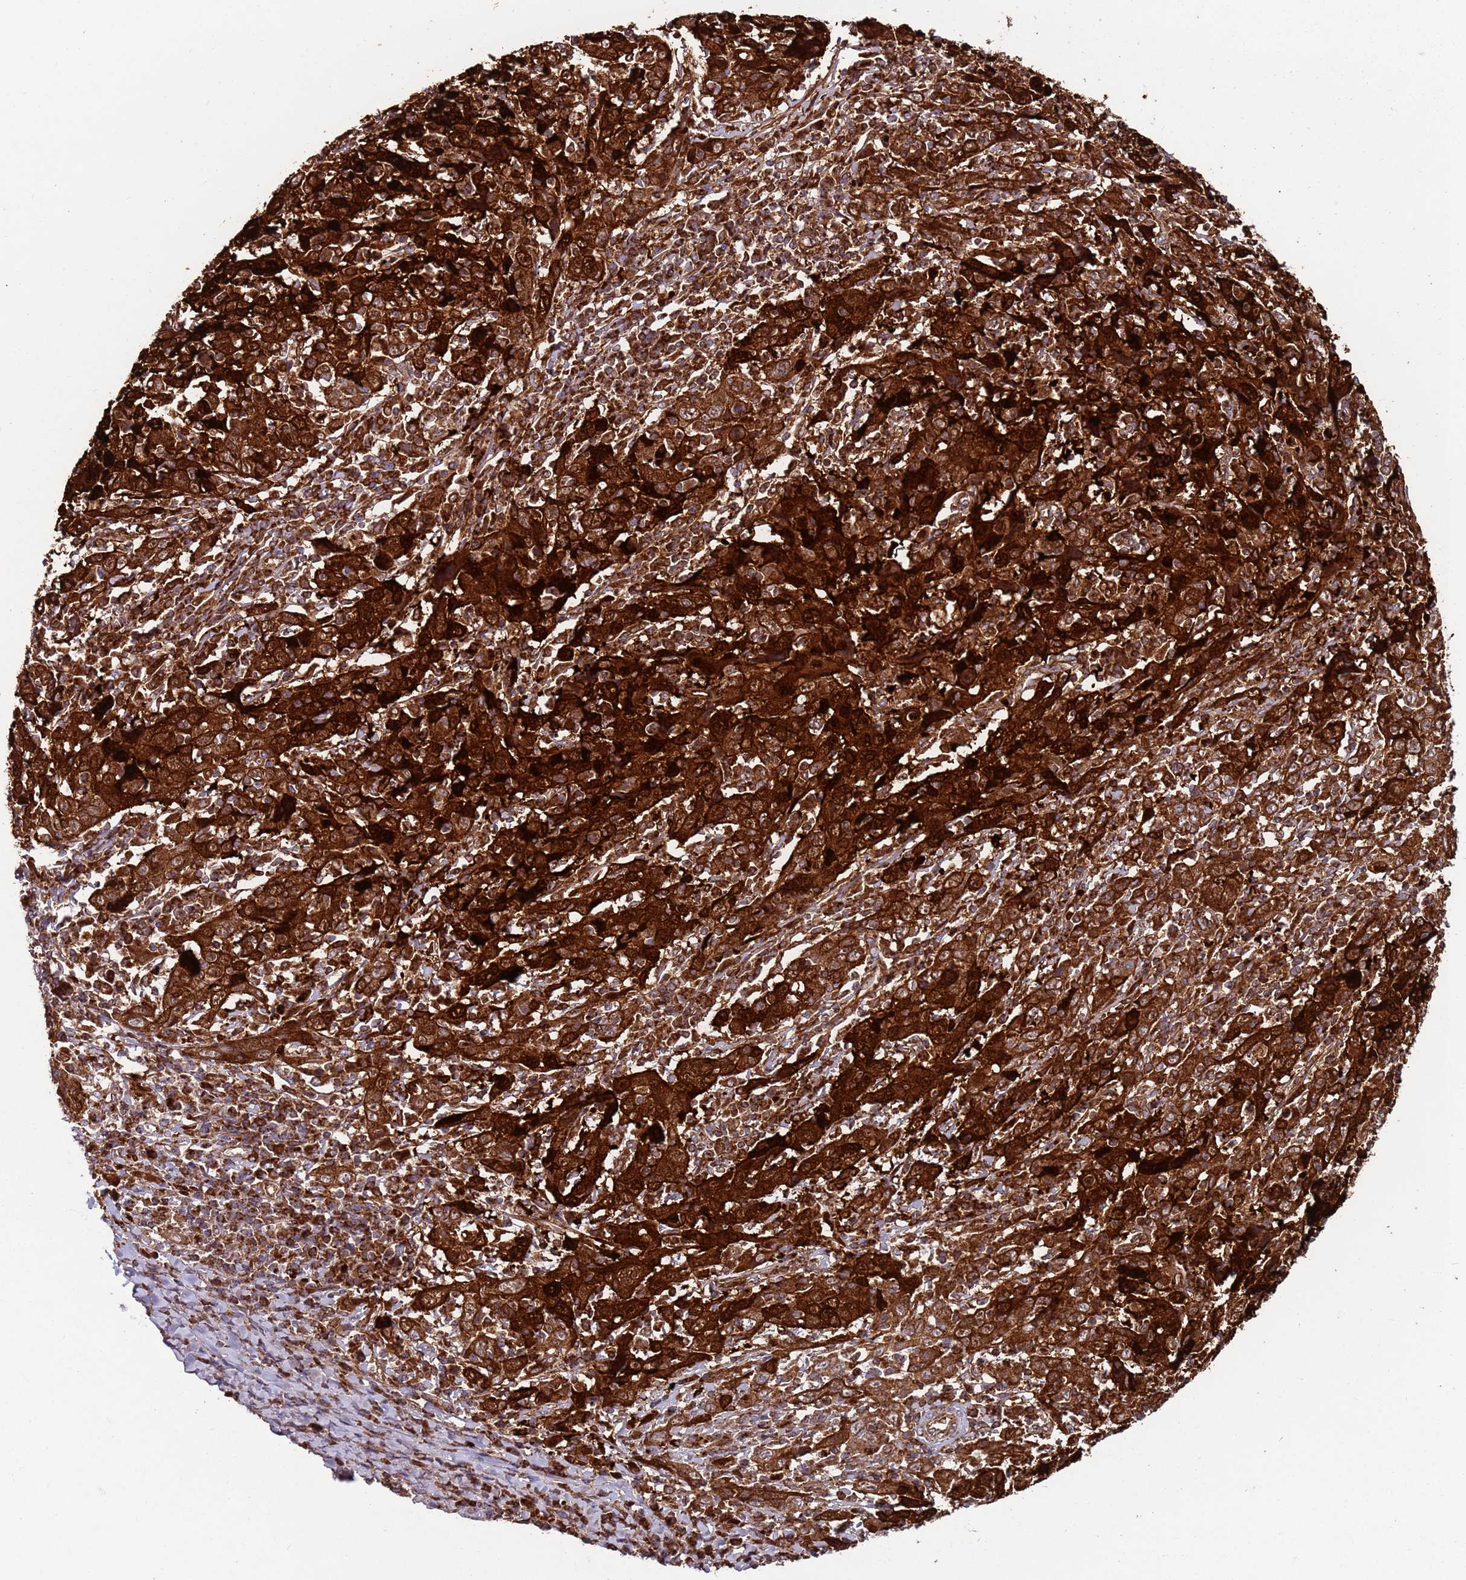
{"staining": {"intensity": "strong", "quantity": ">75%", "location": "cytoplasmic/membranous"}, "tissue": "cervical cancer", "cell_type": "Tumor cells", "image_type": "cancer", "snomed": [{"axis": "morphology", "description": "Squamous cell carcinoma, NOS"}, {"axis": "topography", "description": "Cervix"}], "caption": "Immunohistochemistry staining of squamous cell carcinoma (cervical), which reveals high levels of strong cytoplasmic/membranous expression in about >75% of tumor cells indicating strong cytoplasmic/membranous protein expression. The staining was performed using DAB (3,3'-diaminobenzidine) (brown) for protein detection and nuclei were counterstained in hematoxylin (blue).", "gene": "FBXO33", "patient": {"sex": "female", "age": 46}}